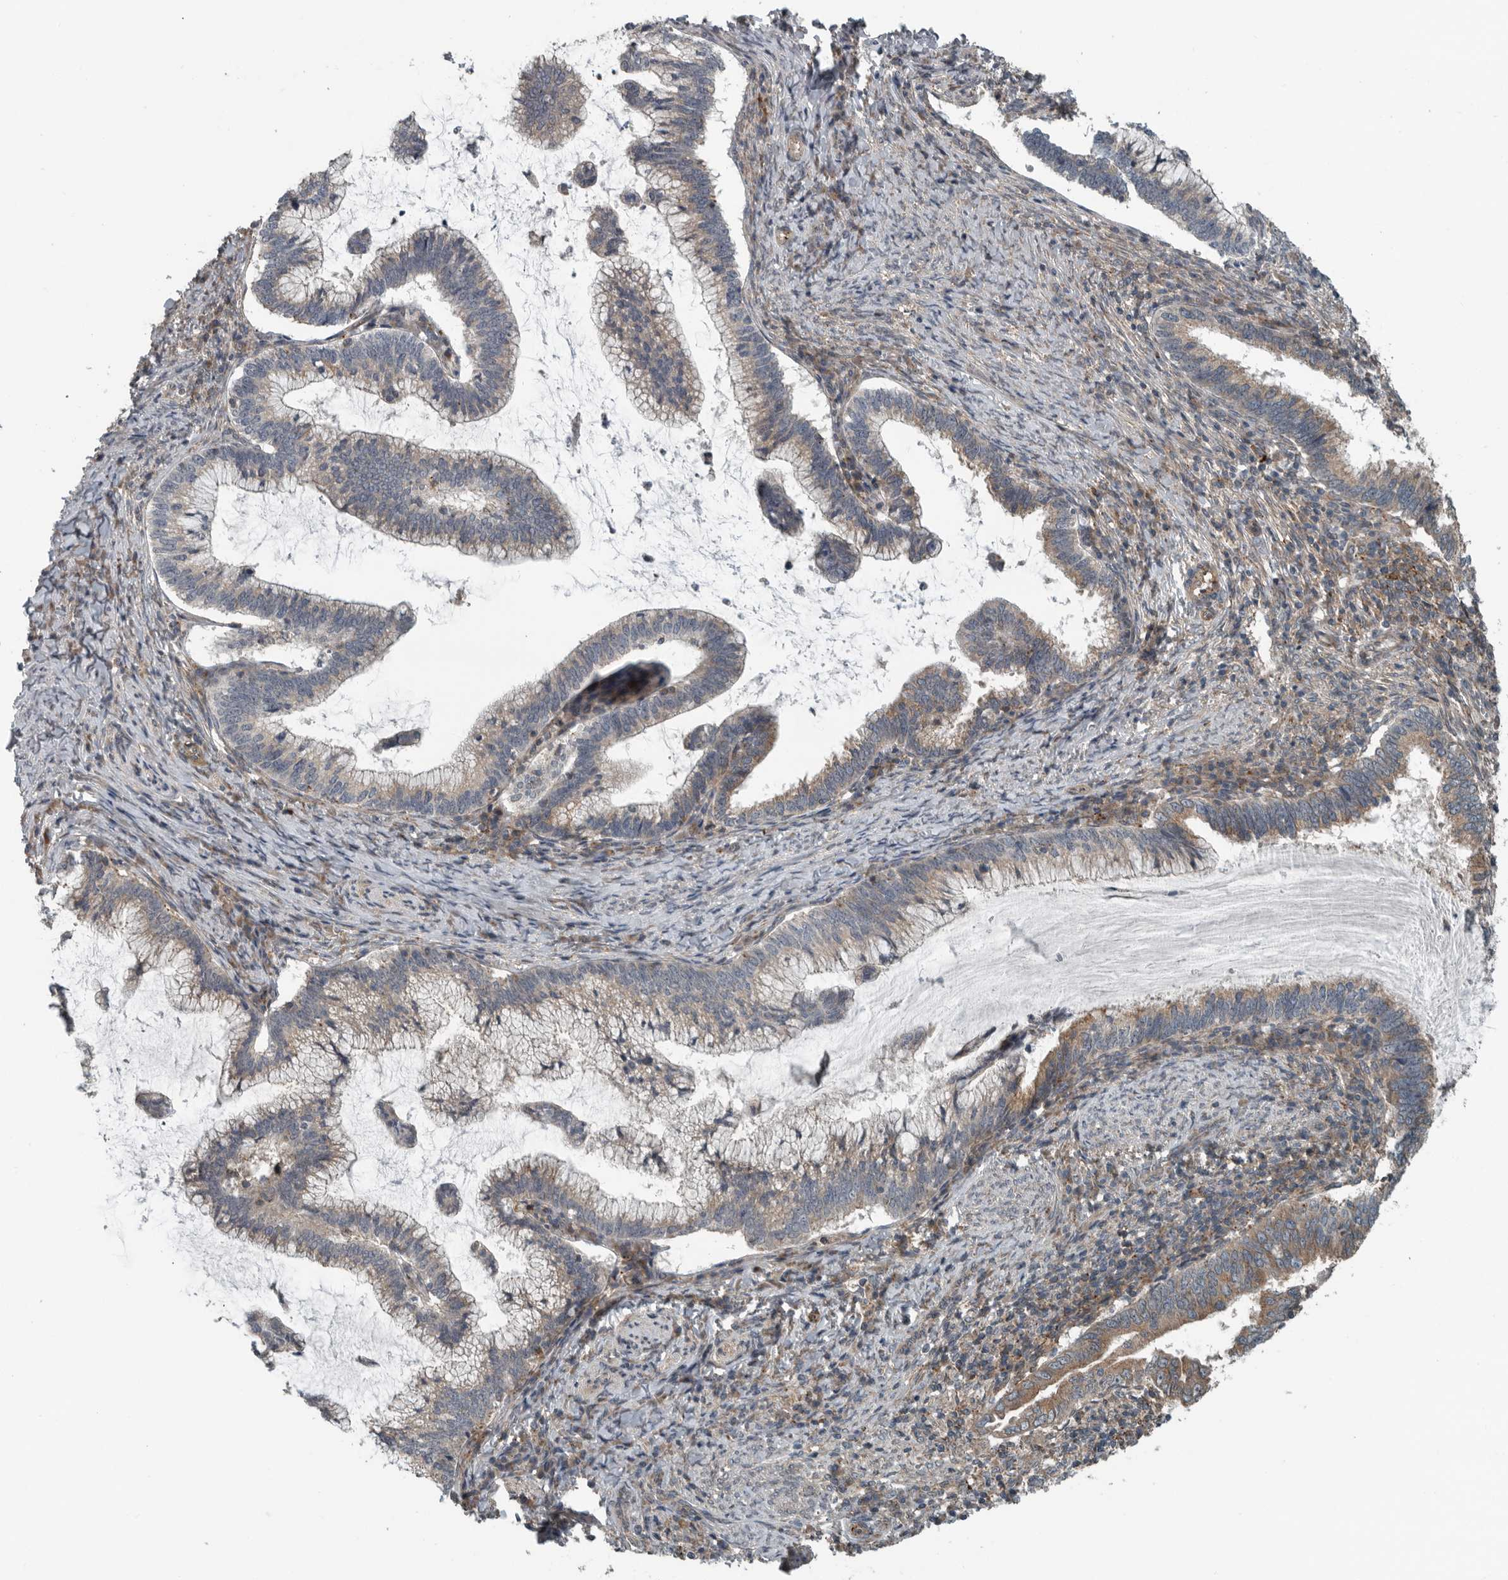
{"staining": {"intensity": "moderate", "quantity": "<25%", "location": "cytoplasmic/membranous"}, "tissue": "cervical cancer", "cell_type": "Tumor cells", "image_type": "cancer", "snomed": [{"axis": "morphology", "description": "Adenocarcinoma, NOS"}, {"axis": "topography", "description": "Cervix"}], "caption": "A photomicrograph of human cervical cancer (adenocarcinoma) stained for a protein reveals moderate cytoplasmic/membranous brown staining in tumor cells.", "gene": "AMFR", "patient": {"sex": "female", "age": 36}}